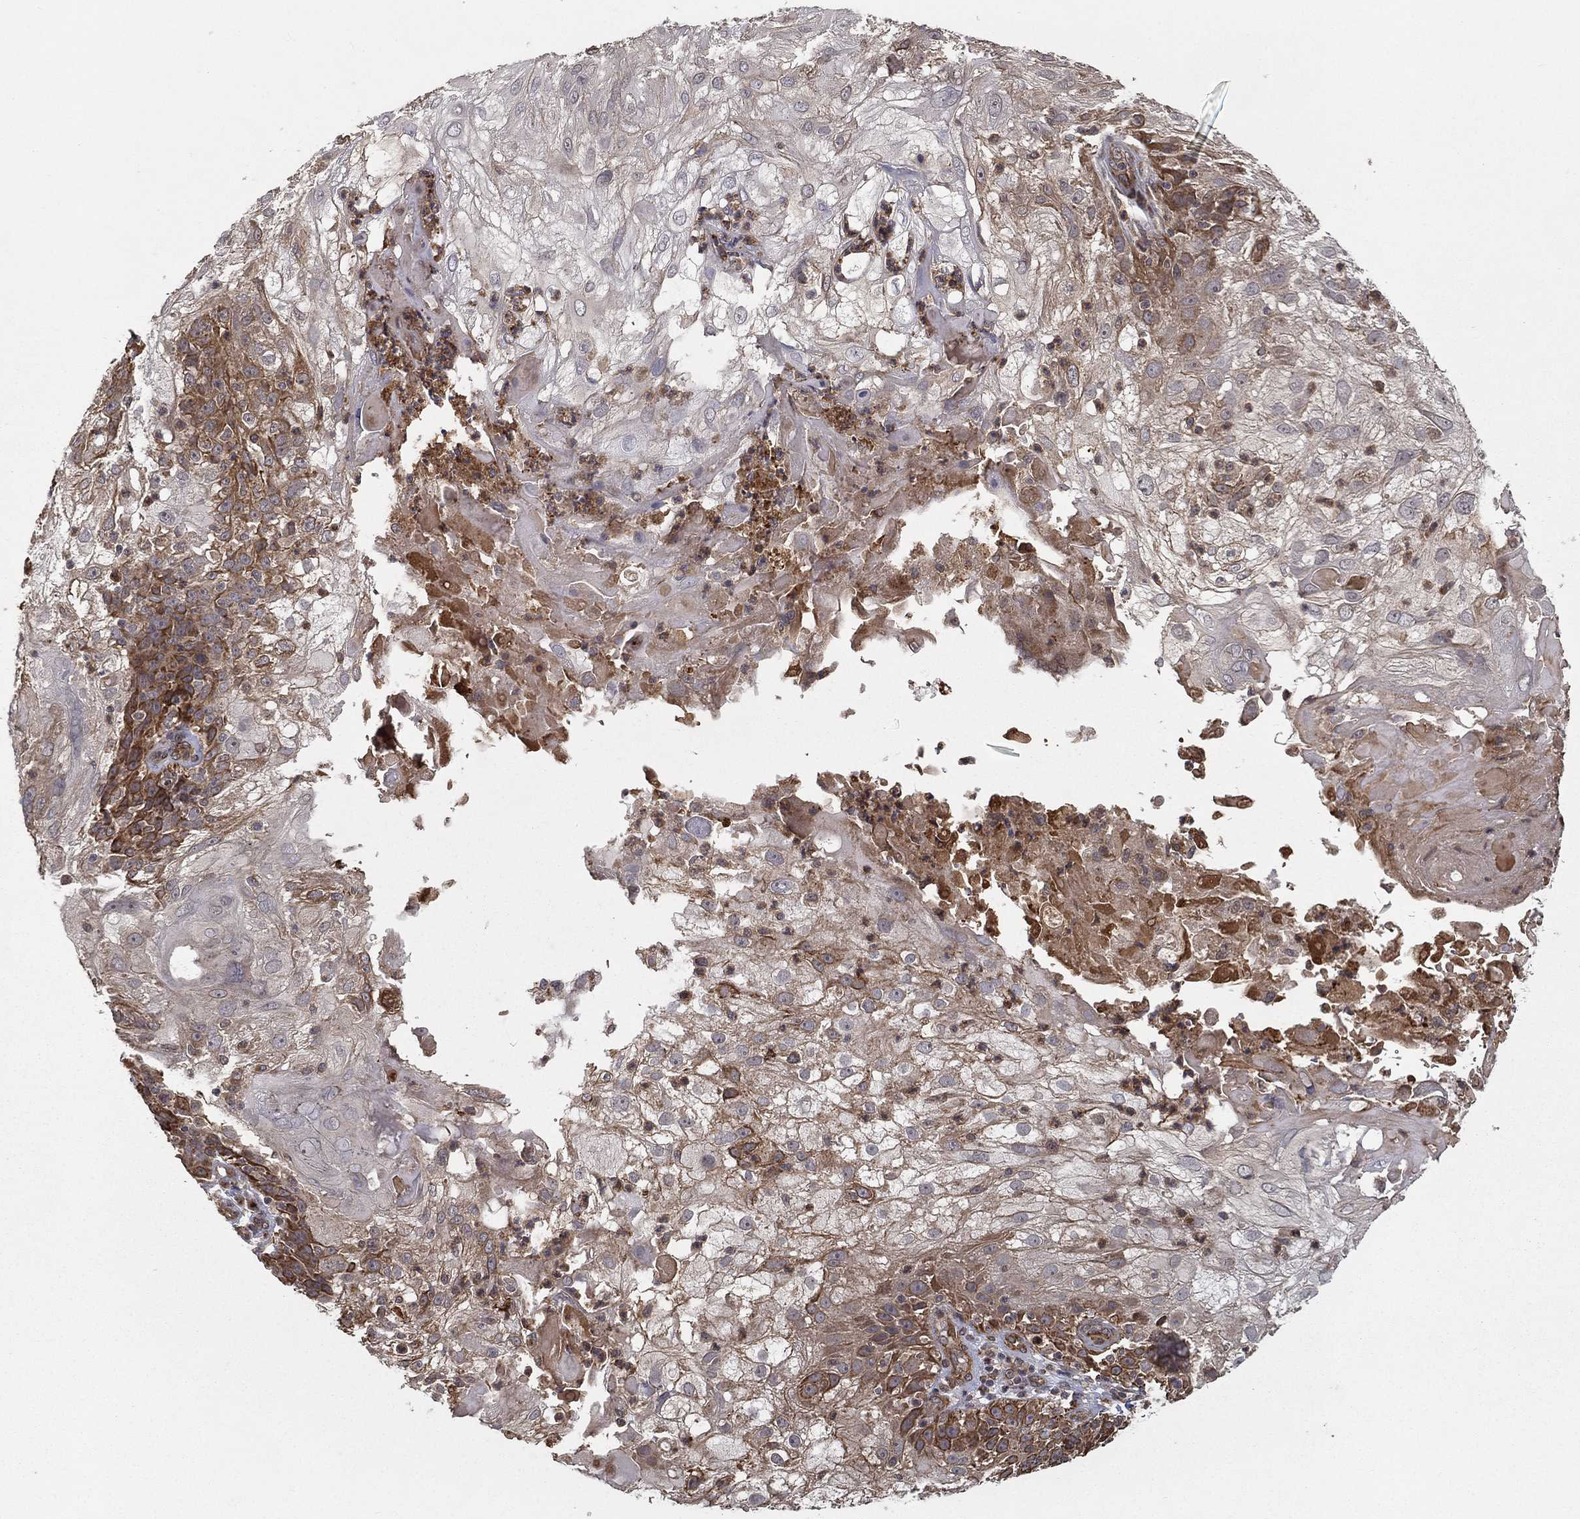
{"staining": {"intensity": "moderate", "quantity": "<25%", "location": "cytoplasmic/membranous"}, "tissue": "skin cancer", "cell_type": "Tumor cells", "image_type": "cancer", "snomed": [{"axis": "morphology", "description": "Normal tissue, NOS"}, {"axis": "morphology", "description": "Squamous cell carcinoma, NOS"}, {"axis": "topography", "description": "Skin"}], "caption": "Immunohistochemical staining of skin squamous cell carcinoma reveals low levels of moderate cytoplasmic/membranous positivity in approximately <25% of tumor cells.", "gene": "UACA", "patient": {"sex": "female", "age": 83}}